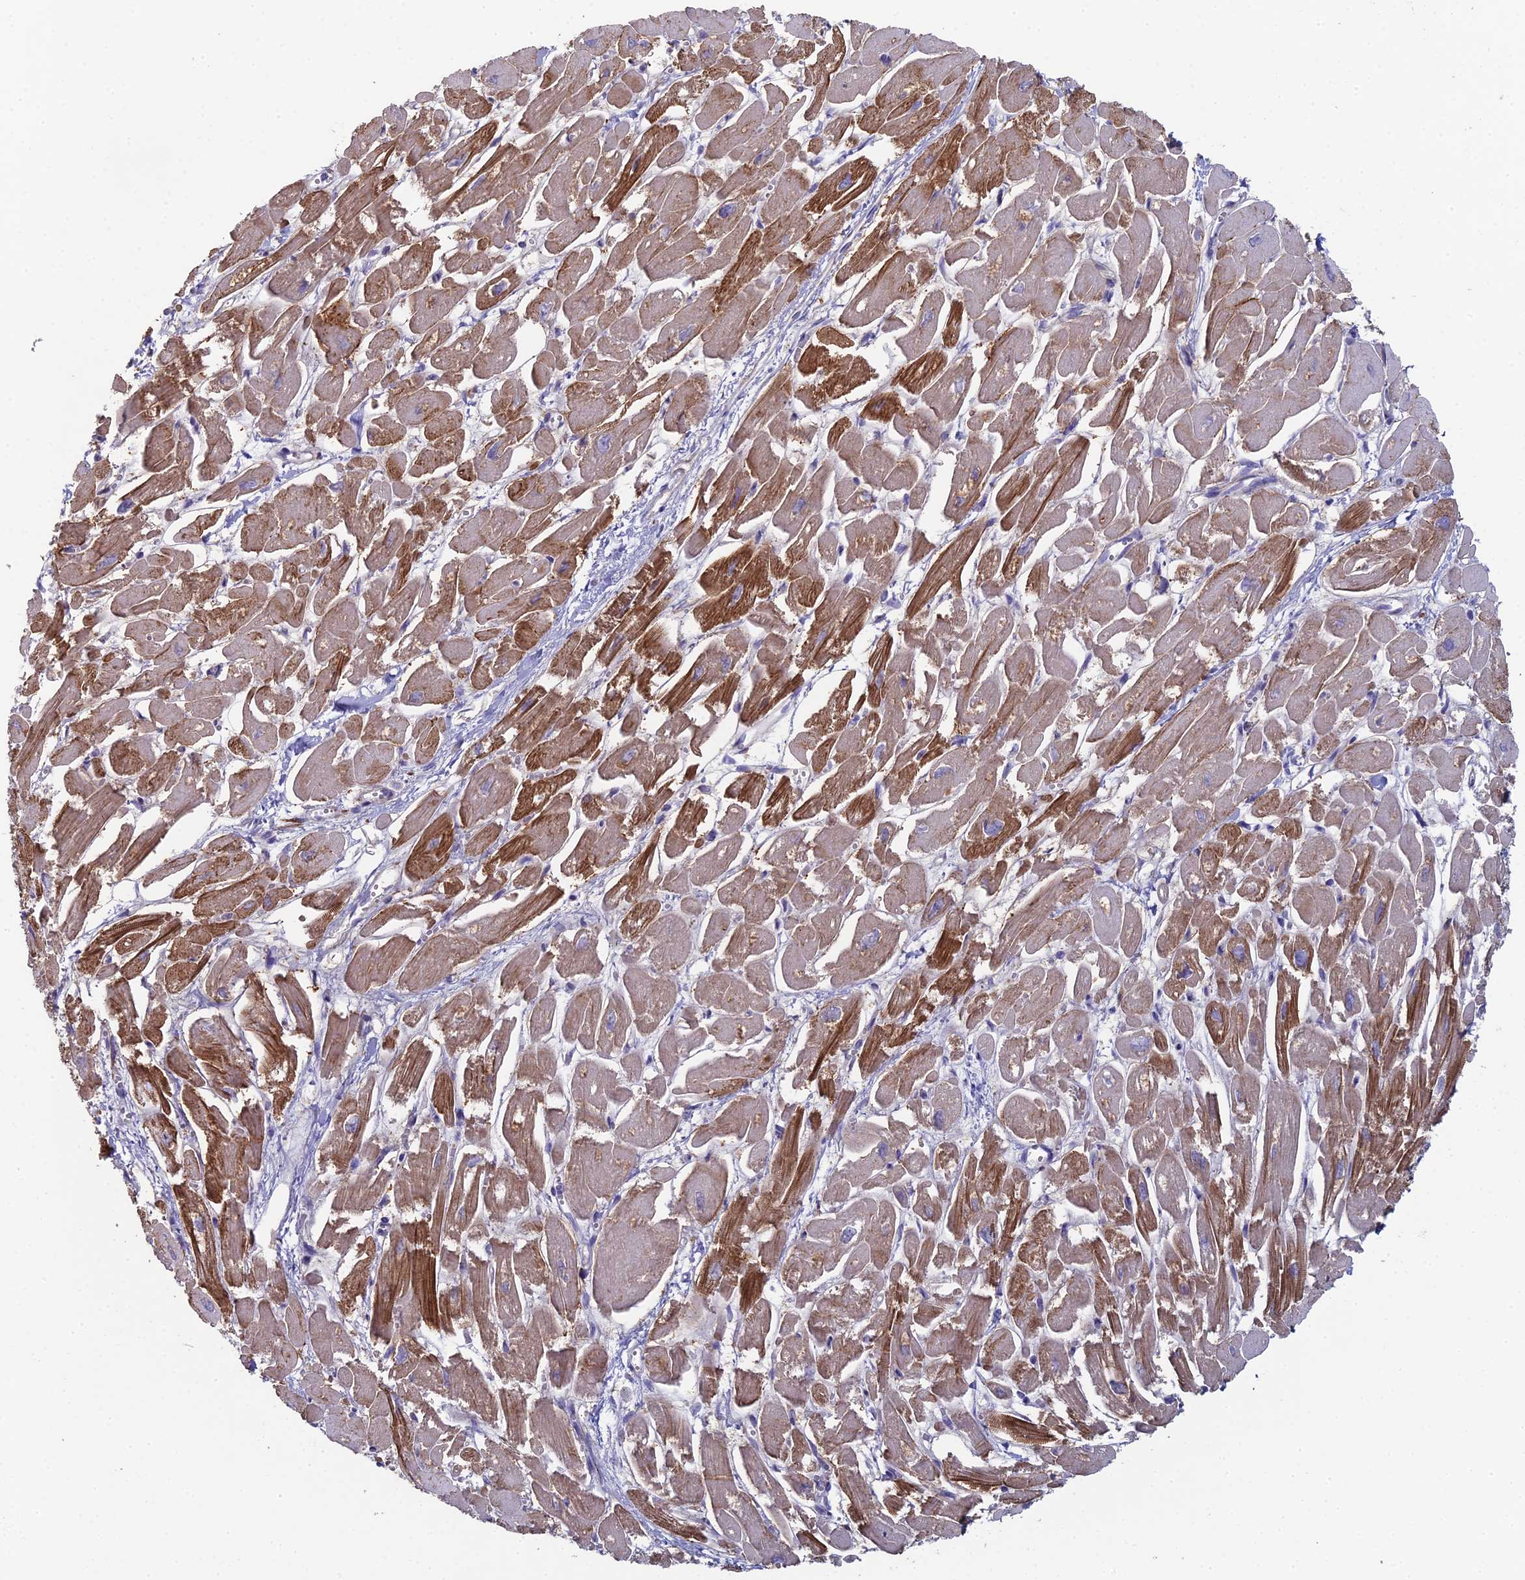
{"staining": {"intensity": "moderate", "quantity": ">75%", "location": "cytoplasmic/membranous"}, "tissue": "heart muscle", "cell_type": "Cardiomyocytes", "image_type": "normal", "snomed": [{"axis": "morphology", "description": "Normal tissue, NOS"}, {"axis": "topography", "description": "Heart"}], "caption": "IHC staining of benign heart muscle, which exhibits medium levels of moderate cytoplasmic/membranous positivity in about >75% of cardiomyocytes indicating moderate cytoplasmic/membranous protein staining. The staining was performed using DAB (brown) for protein detection and nuclei were counterstained in hematoxylin (blue).", "gene": "NCAM1", "patient": {"sex": "male", "age": 54}}